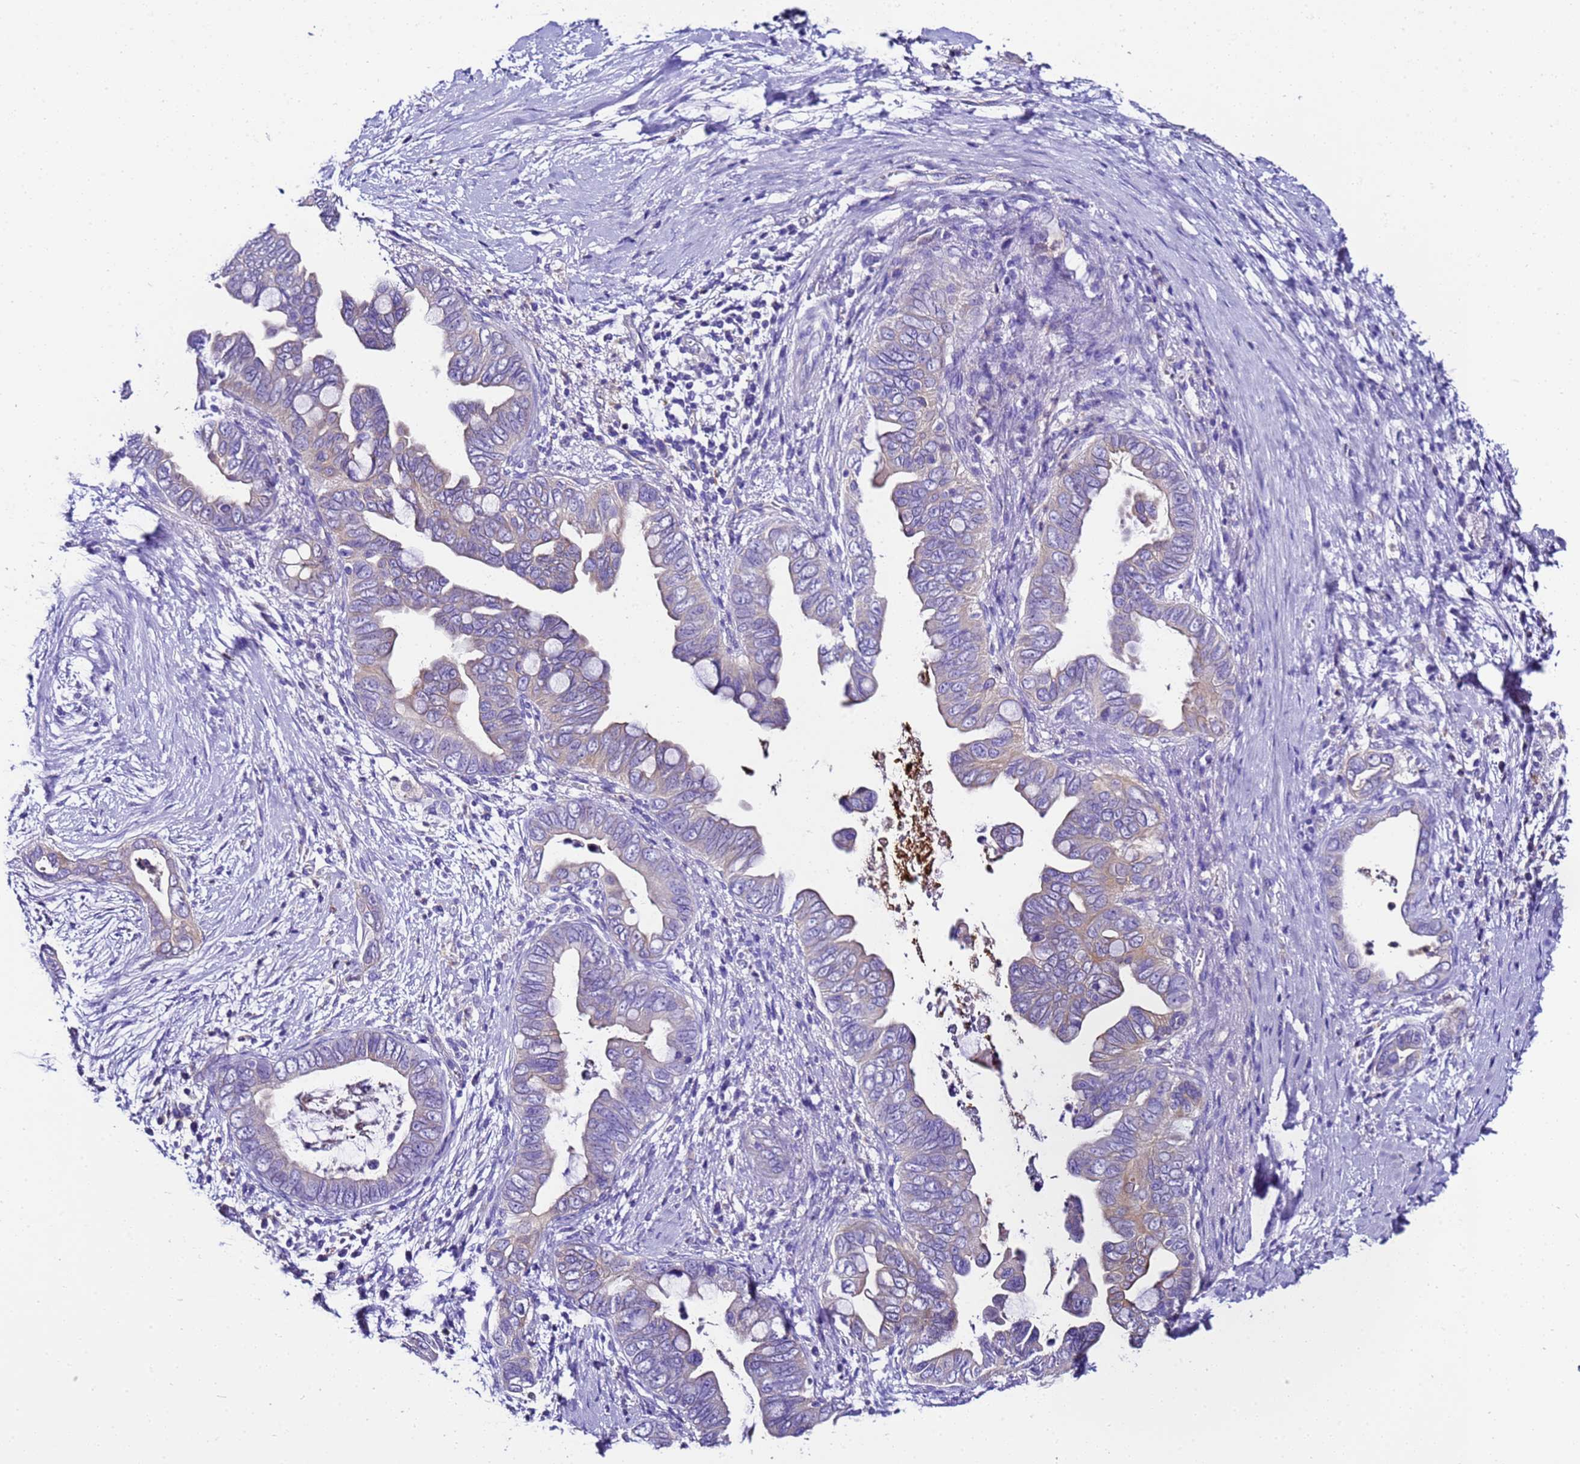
{"staining": {"intensity": "weak", "quantity": "<25%", "location": "cytoplasmic/membranous"}, "tissue": "pancreatic cancer", "cell_type": "Tumor cells", "image_type": "cancer", "snomed": [{"axis": "morphology", "description": "Adenocarcinoma, NOS"}, {"axis": "topography", "description": "Pancreas"}], "caption": "An image of human adenocarcinoma (pancreatic) is negative for staining in tumor cells. Brightfield microscopy of immunohistochemistry stained with DAB (brown) and hematoxylin (blue), captured at high magnification.", "gene": "UGT2A1", "patient": {"sex": "male", "age": 75}}